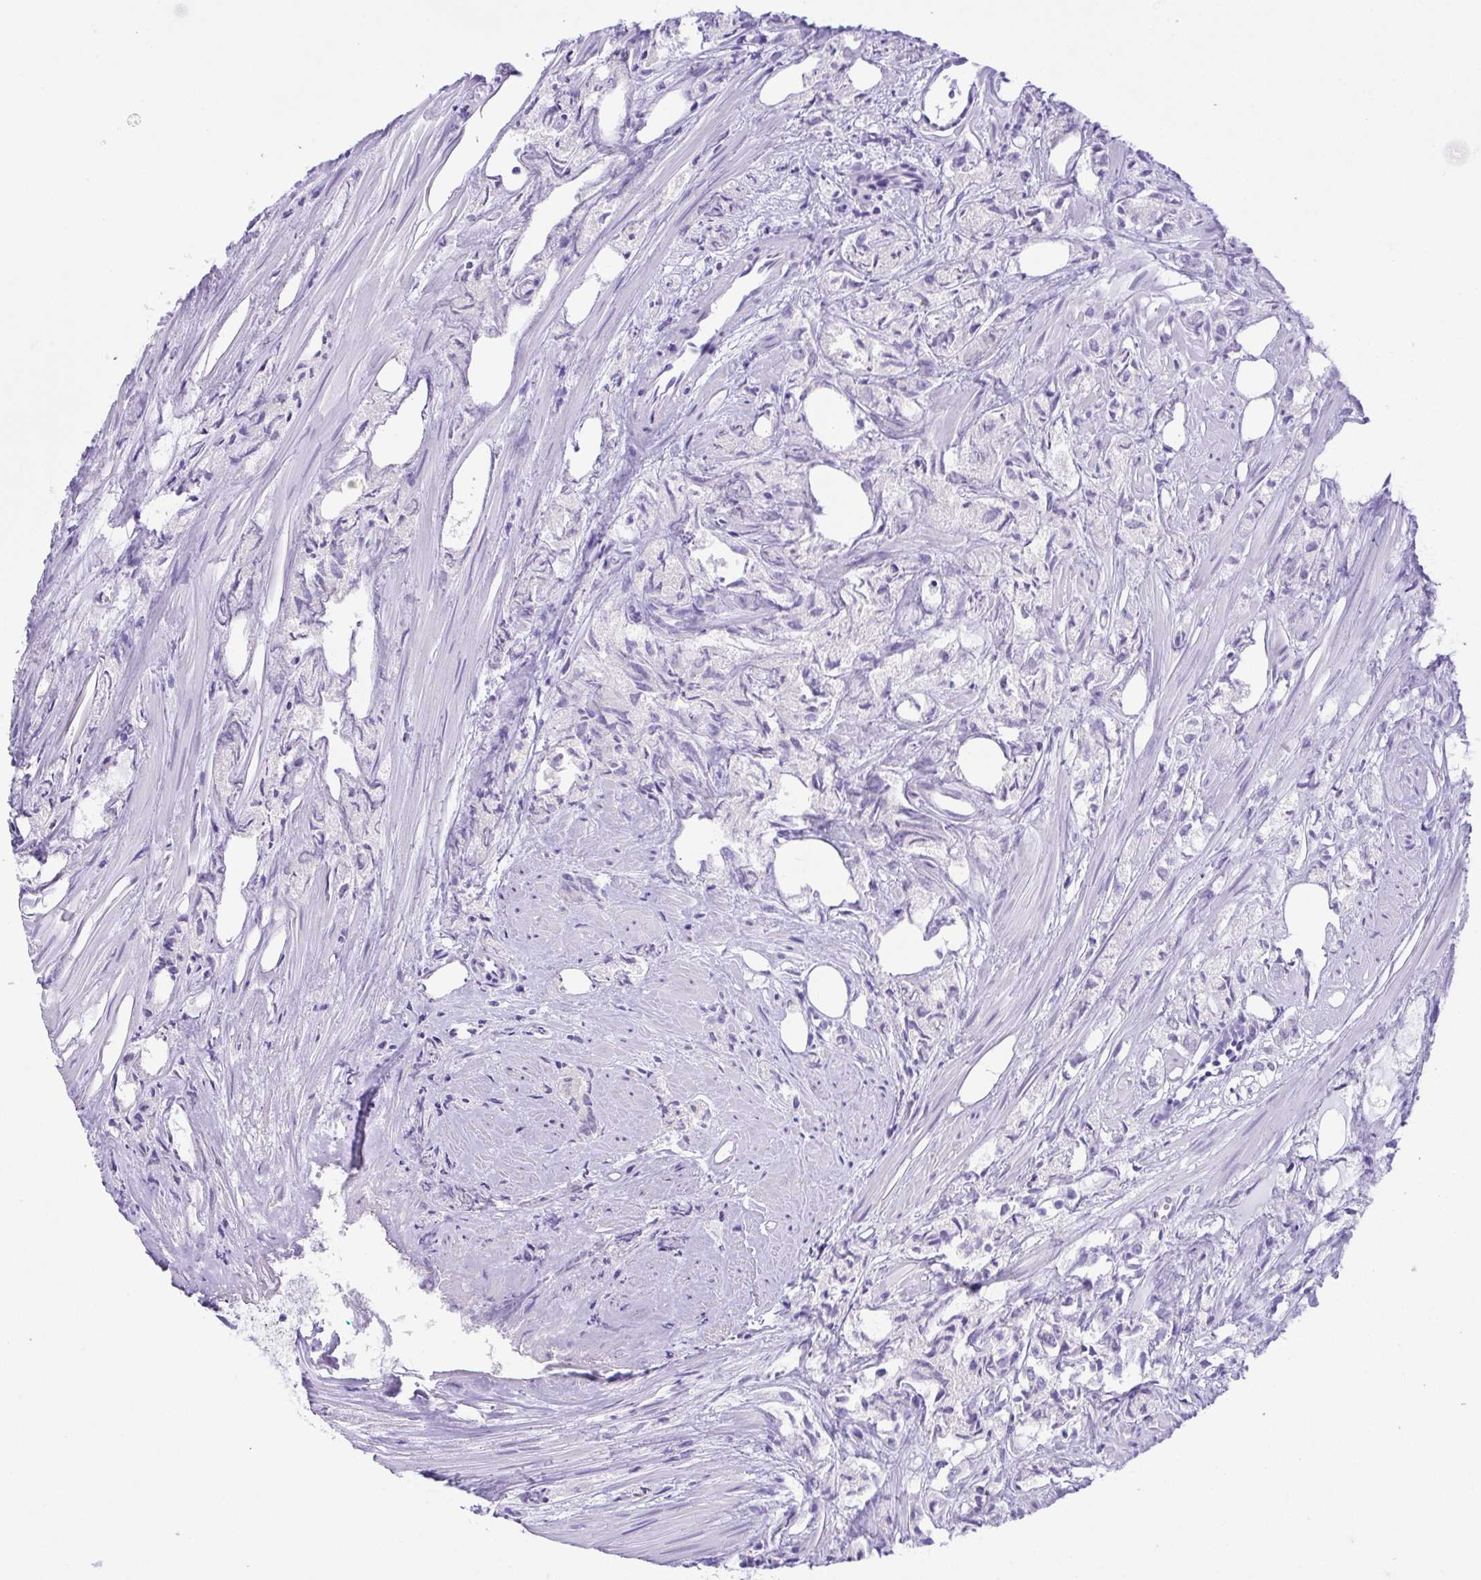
{"staining": {"intensity": "negative", "quantity": "none", "location": "none"}, "tissue": "prostate cancer", "cell_type": "Tumor cells", "image_type": "cancer", "snomed": [{"axis": "morphology", "description": "Adenocarcinoma, High grade"}, {"axis": "topography", "description": "Prostate"}], "caption": "The photomicrograph shows no staining of tumor cells in prostate high-grade adenocarcinoma.", "gene": "LUZP4", "patient": {"sex": "male", "age": 58}}